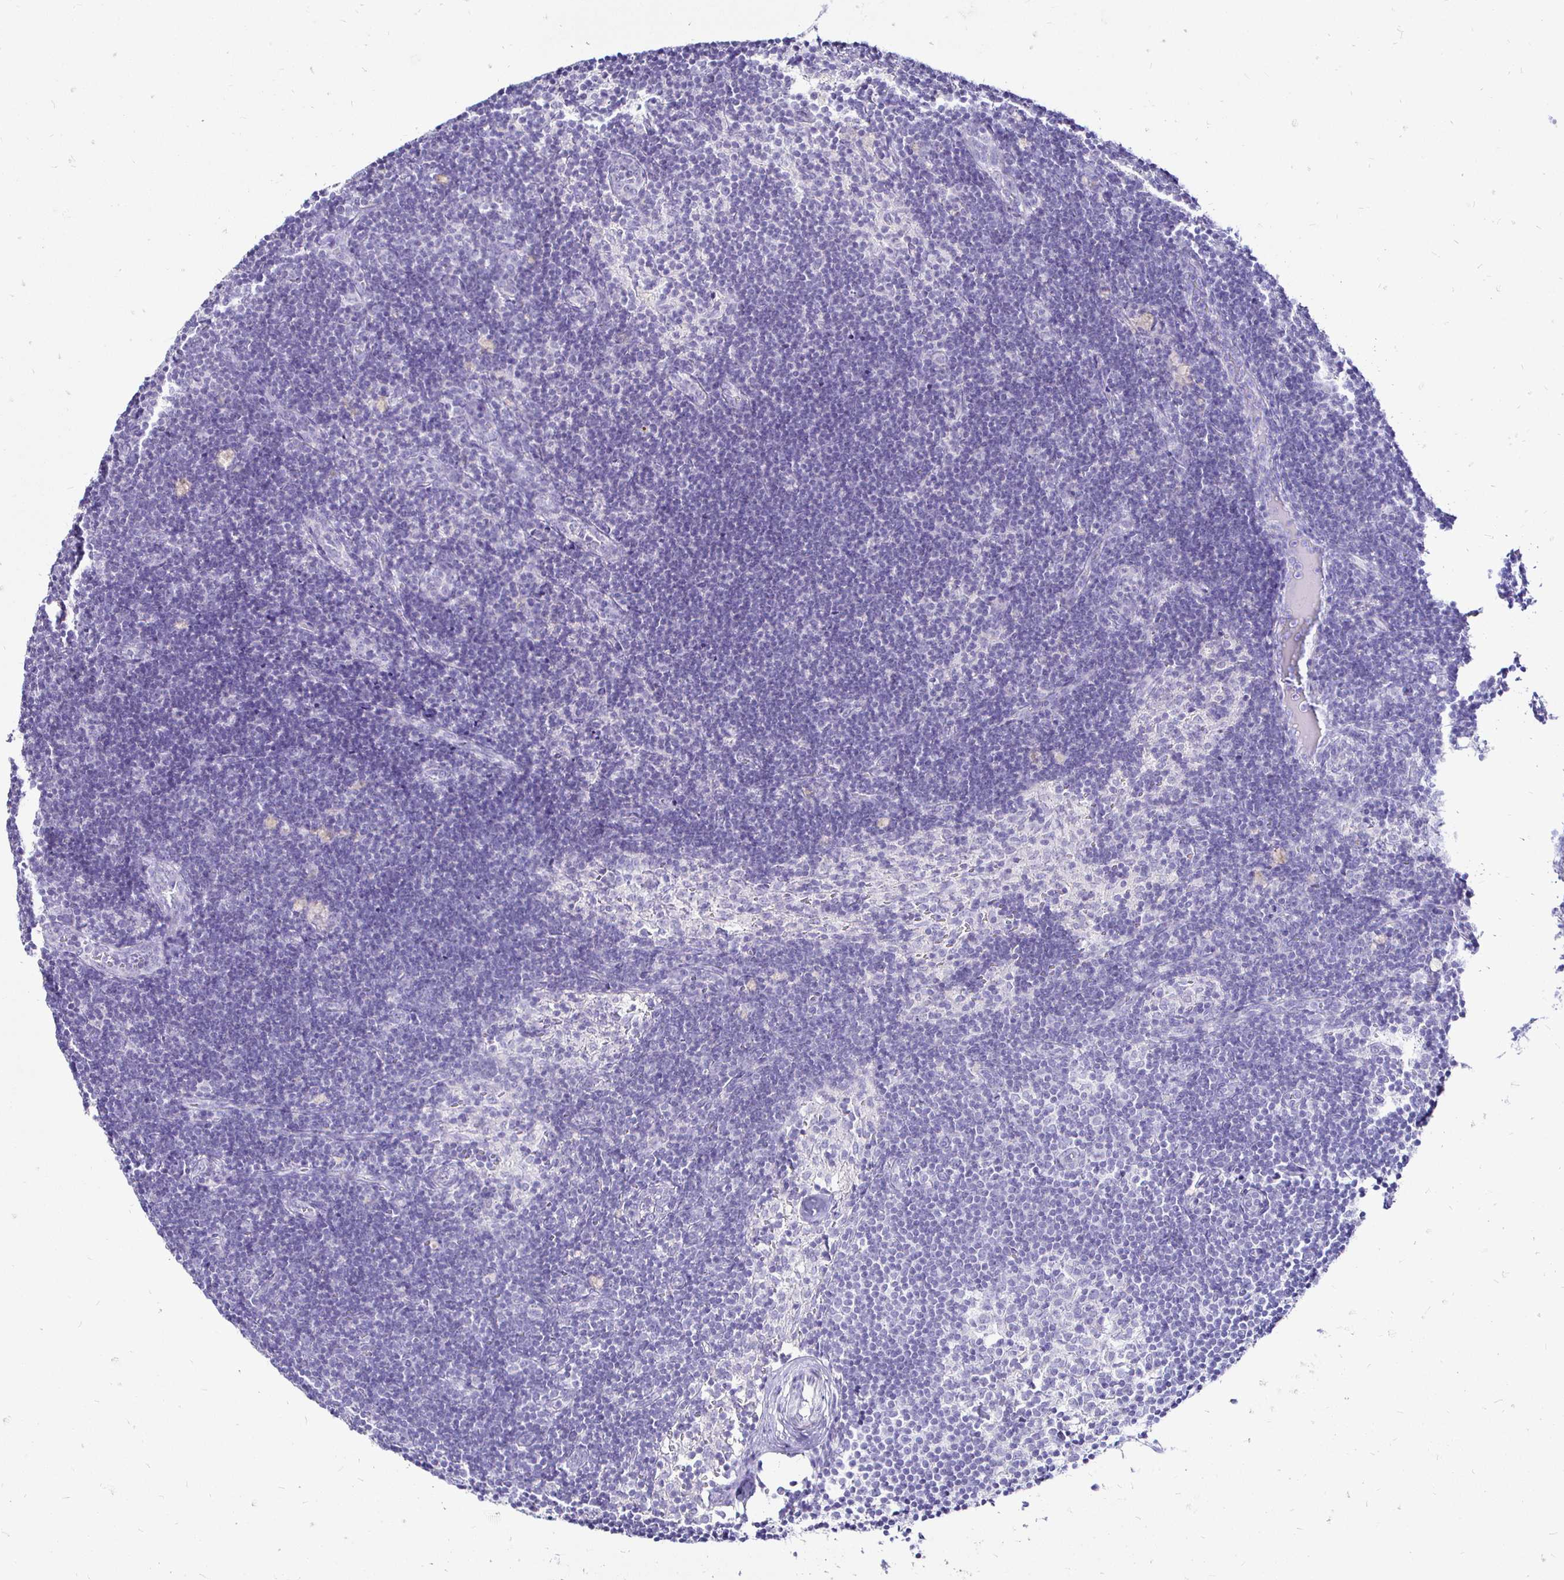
{"staining": {"intensity": "negative", "quantity": "none", "location": "none"}, "tissue": "lymph node", "cell_type": "Germinal center cells", "image_type": "normal", "snomed": [{"axis": "morphology", "description": "Normal tissue, NOS"}, {"axis": "topography", "description": "Lymph node"}], "caption": "This is an immunohistochemistry (IHC) image of unremarkable lymph node. There is no expression in germinal center cells.", "gene": "IRGC", "patient": {"sex": "female", "age": 31}}